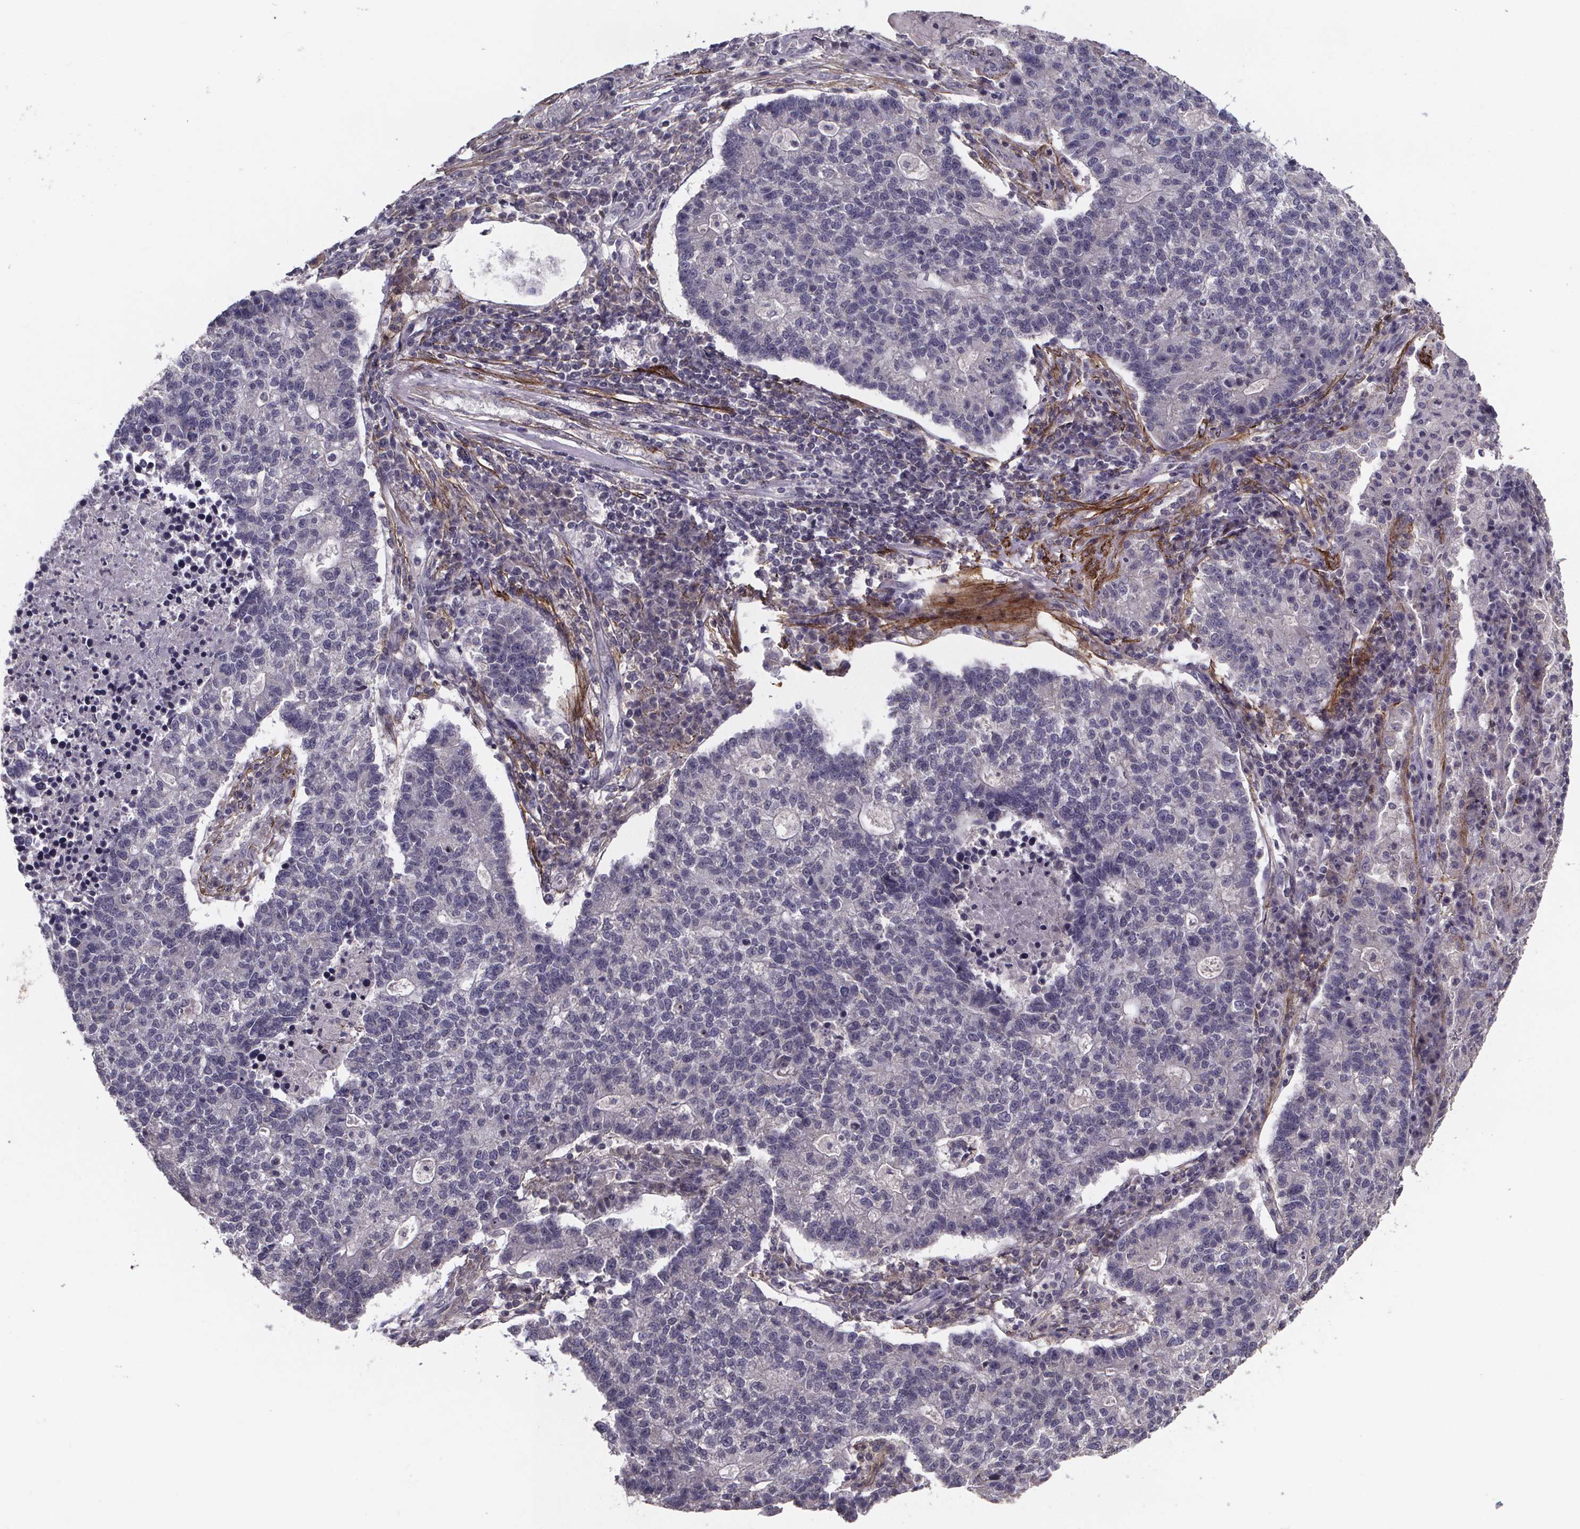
{"staining": {"intensity": "negative", "quantity": "none", "location": "none"}, "tissue": "lung cancer", "cell_type": "Tumor cells", "image_type": "cancer", "snomed": [{"axis": "morphology", "description": "Adenocarcinoma, NOS"}, {"axis": "topography", "description": "Lung"}], "caption": "The micrograph reveals no significant staining in tumor cells of lung cancer (adenocarcinoma).", "gene": "PALLD", "patient": {"sex": "male", "age": 57}}